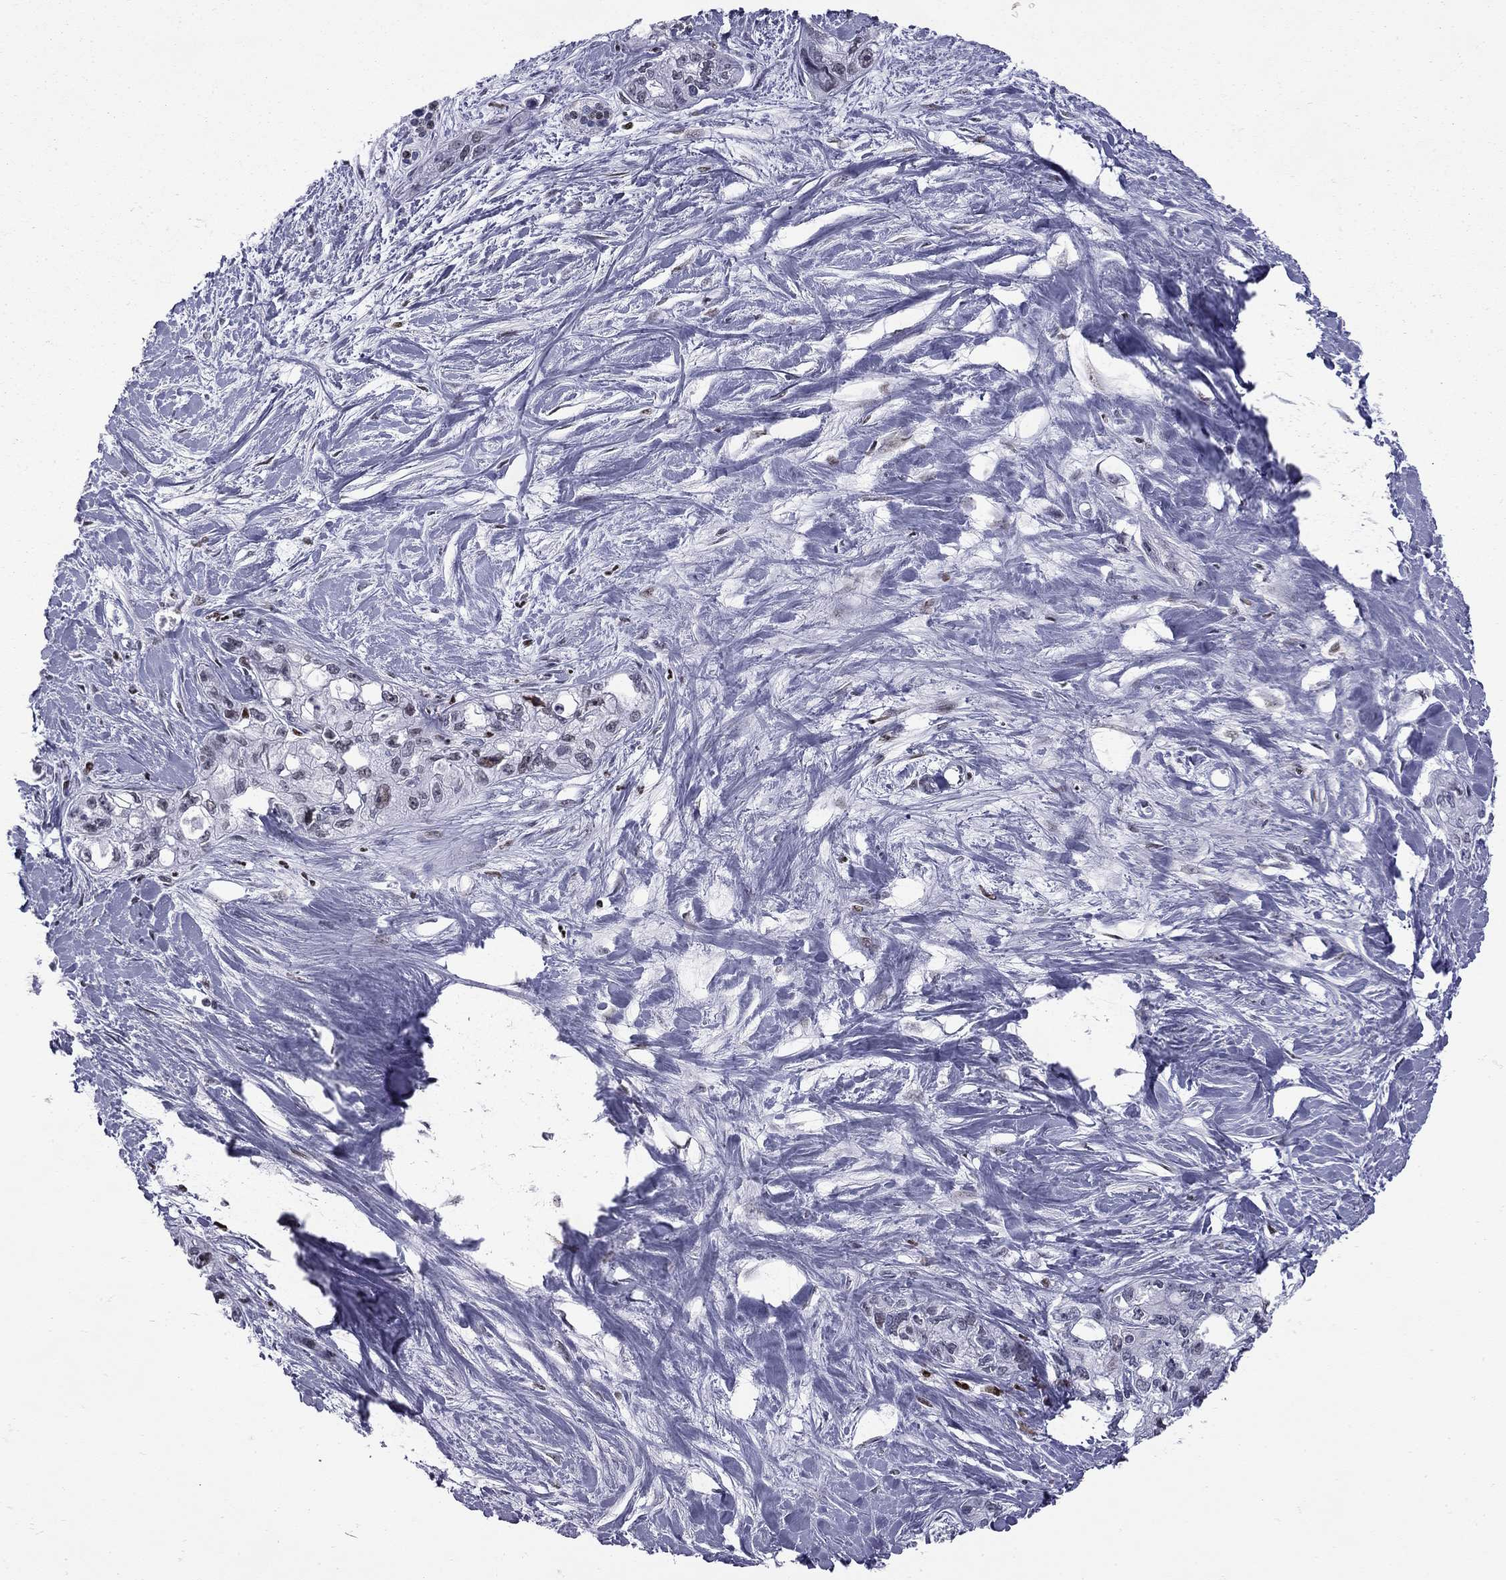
{"staining": {"intensity": "negative", "quantity": "none", "location": "none"}, "tissue": "pancreatic cancer", "cell_type": "Tumor cells", "image_type": "cancer", "snomed": [{"axis": "morphology", "description": "Adenocarcinoma, NOS"}, {"axis": "topography", "description": "Pancreas"}], "caption": "Tumor cells are negative for brown protein staining in pancreatic cancer.", "gene": "PCGF3", "patient": {"sex": "female", "age": 50}}